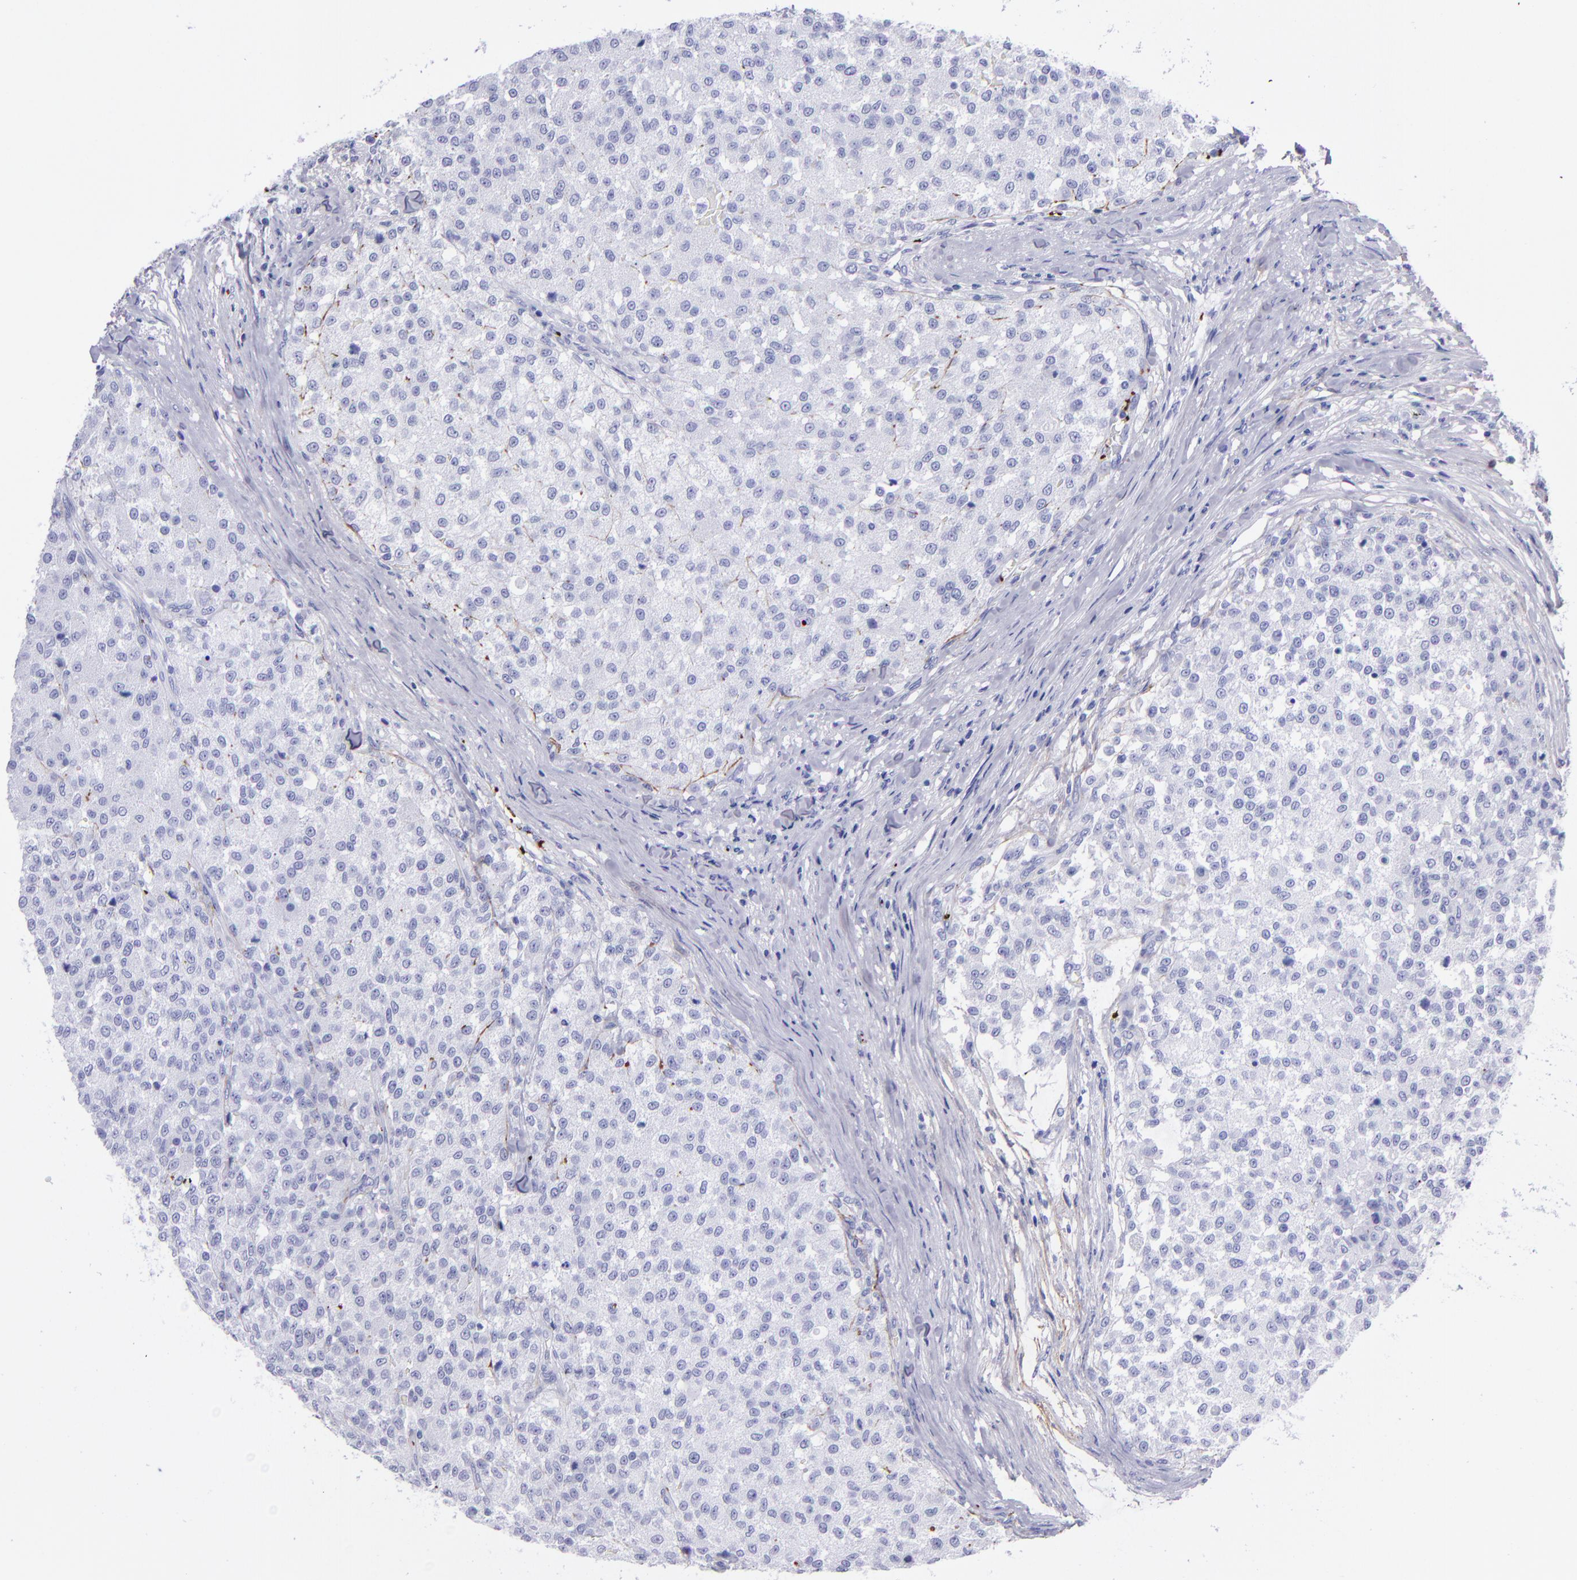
{"staining": {"intensity": "negative", "quantity": "none", "location": "none"}, "tissue": "testis cancer", "cell_type": "Tumor cells", "image_type": "cancer", "snomed": [{"axis": "morphology", "description": "Seminoma, NOS"}, {"axis": "topography", "description": "Testis"}], "caption": "DAB immunohistochemical staining of human testis cancer (seminoma) exhibits no significant staining in tumor cells.", "gene": "EFCAB13", "patient": {"sex": "male", "age": 59}}